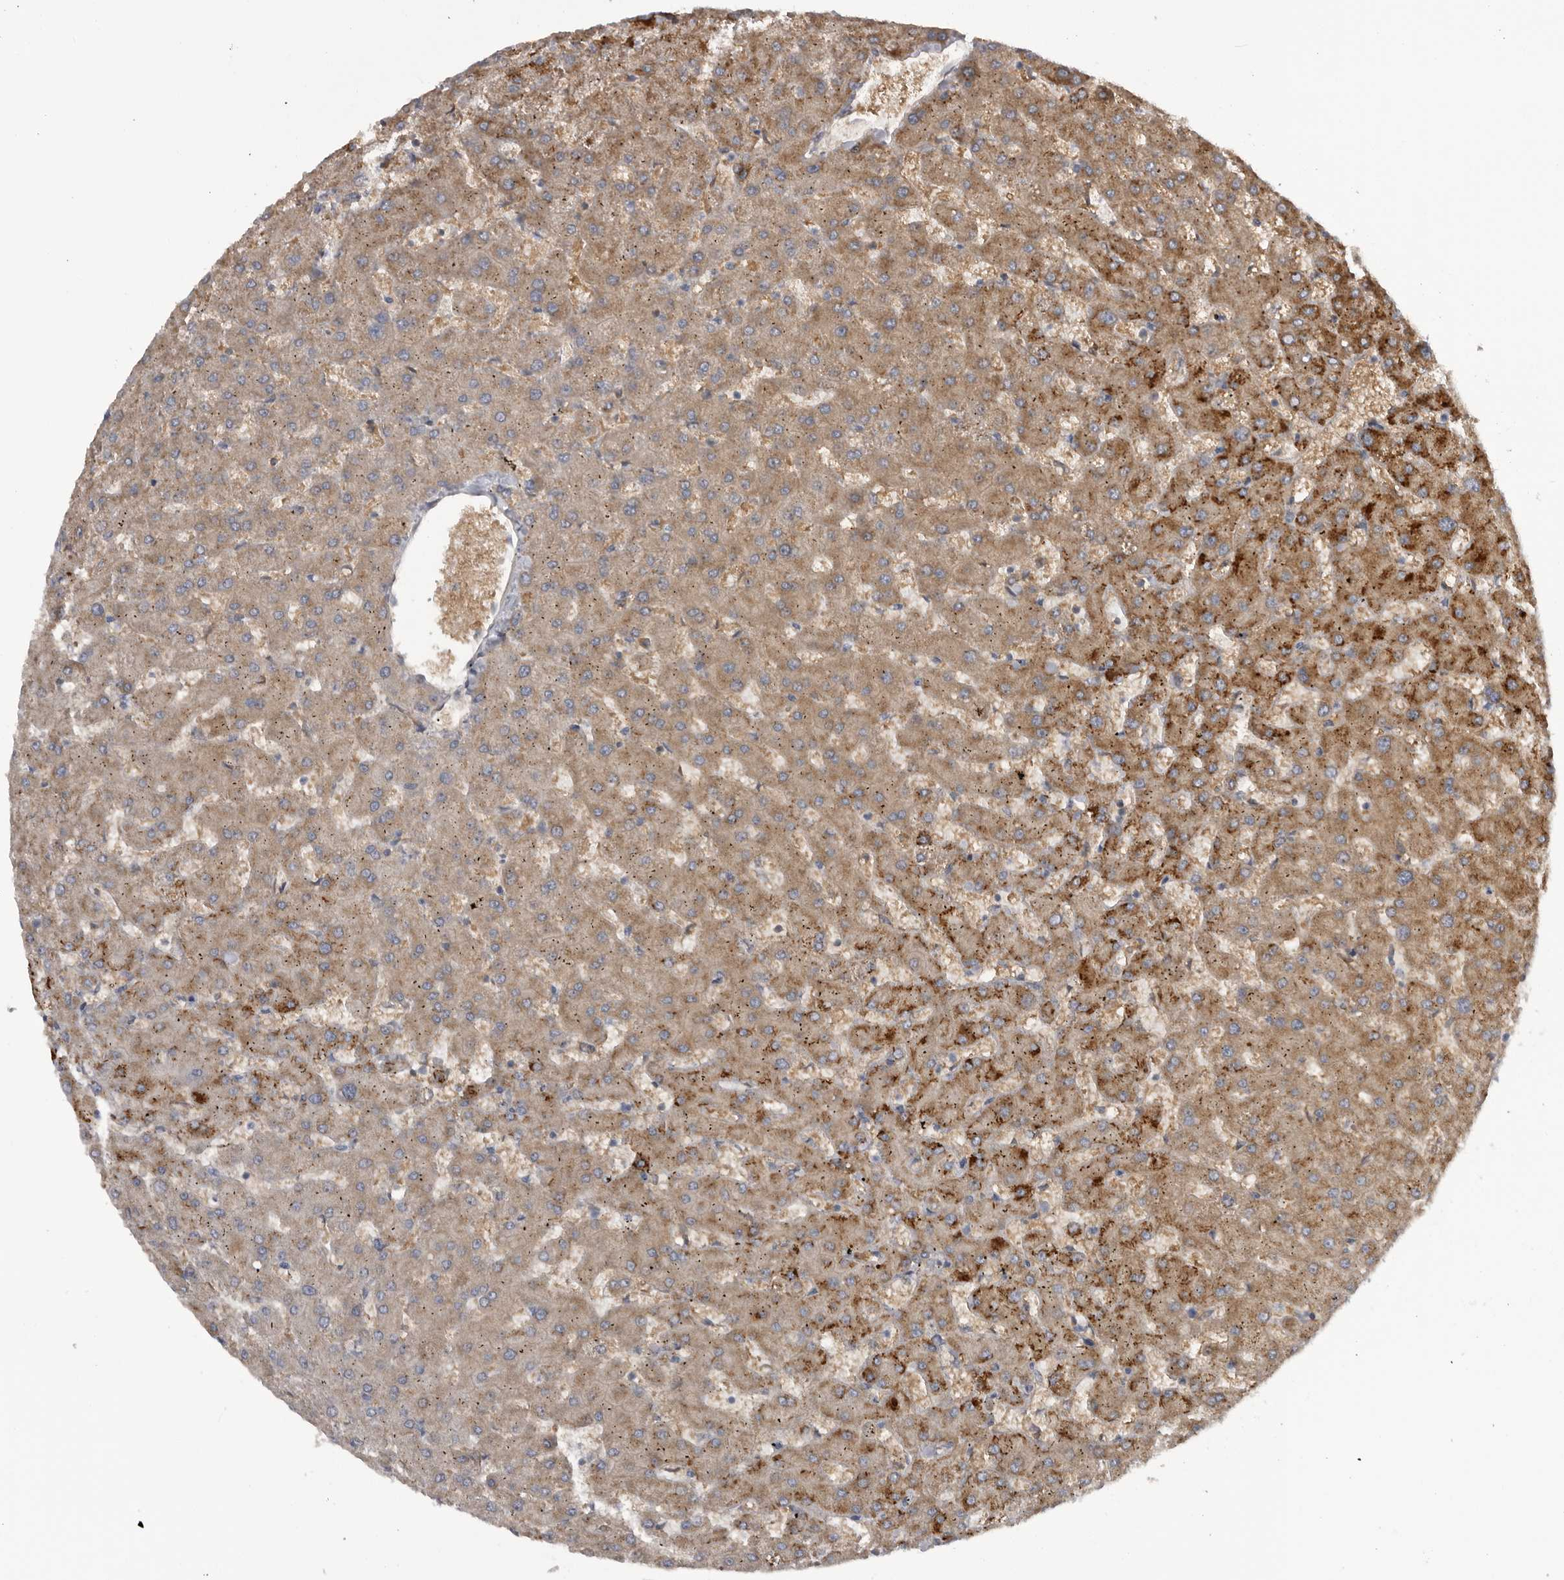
{"staining": {"intensity": "moderate", "quantity": ">75%", "location": "cytoplasmic/membranous"}, "tissue": "liver", "cell_type": "Cholangiocytes", "image_type": "normal", "snomed": [{"axis": "morphology", "description": "Normal tissue, NOS"}, {"axis": "topography", "description": "Liver"}], "caption": "Immunohistochemistry (IHC) (DAB (3,3'-diaminobenzidine)) staining of unremarkable human liver displays moderate cytoplasmic/membranous protein staining in approximately >75% of cholangiocytes.", "gene": "RAB3GAP2", "patient": {"sex": "female", "age": 63}}